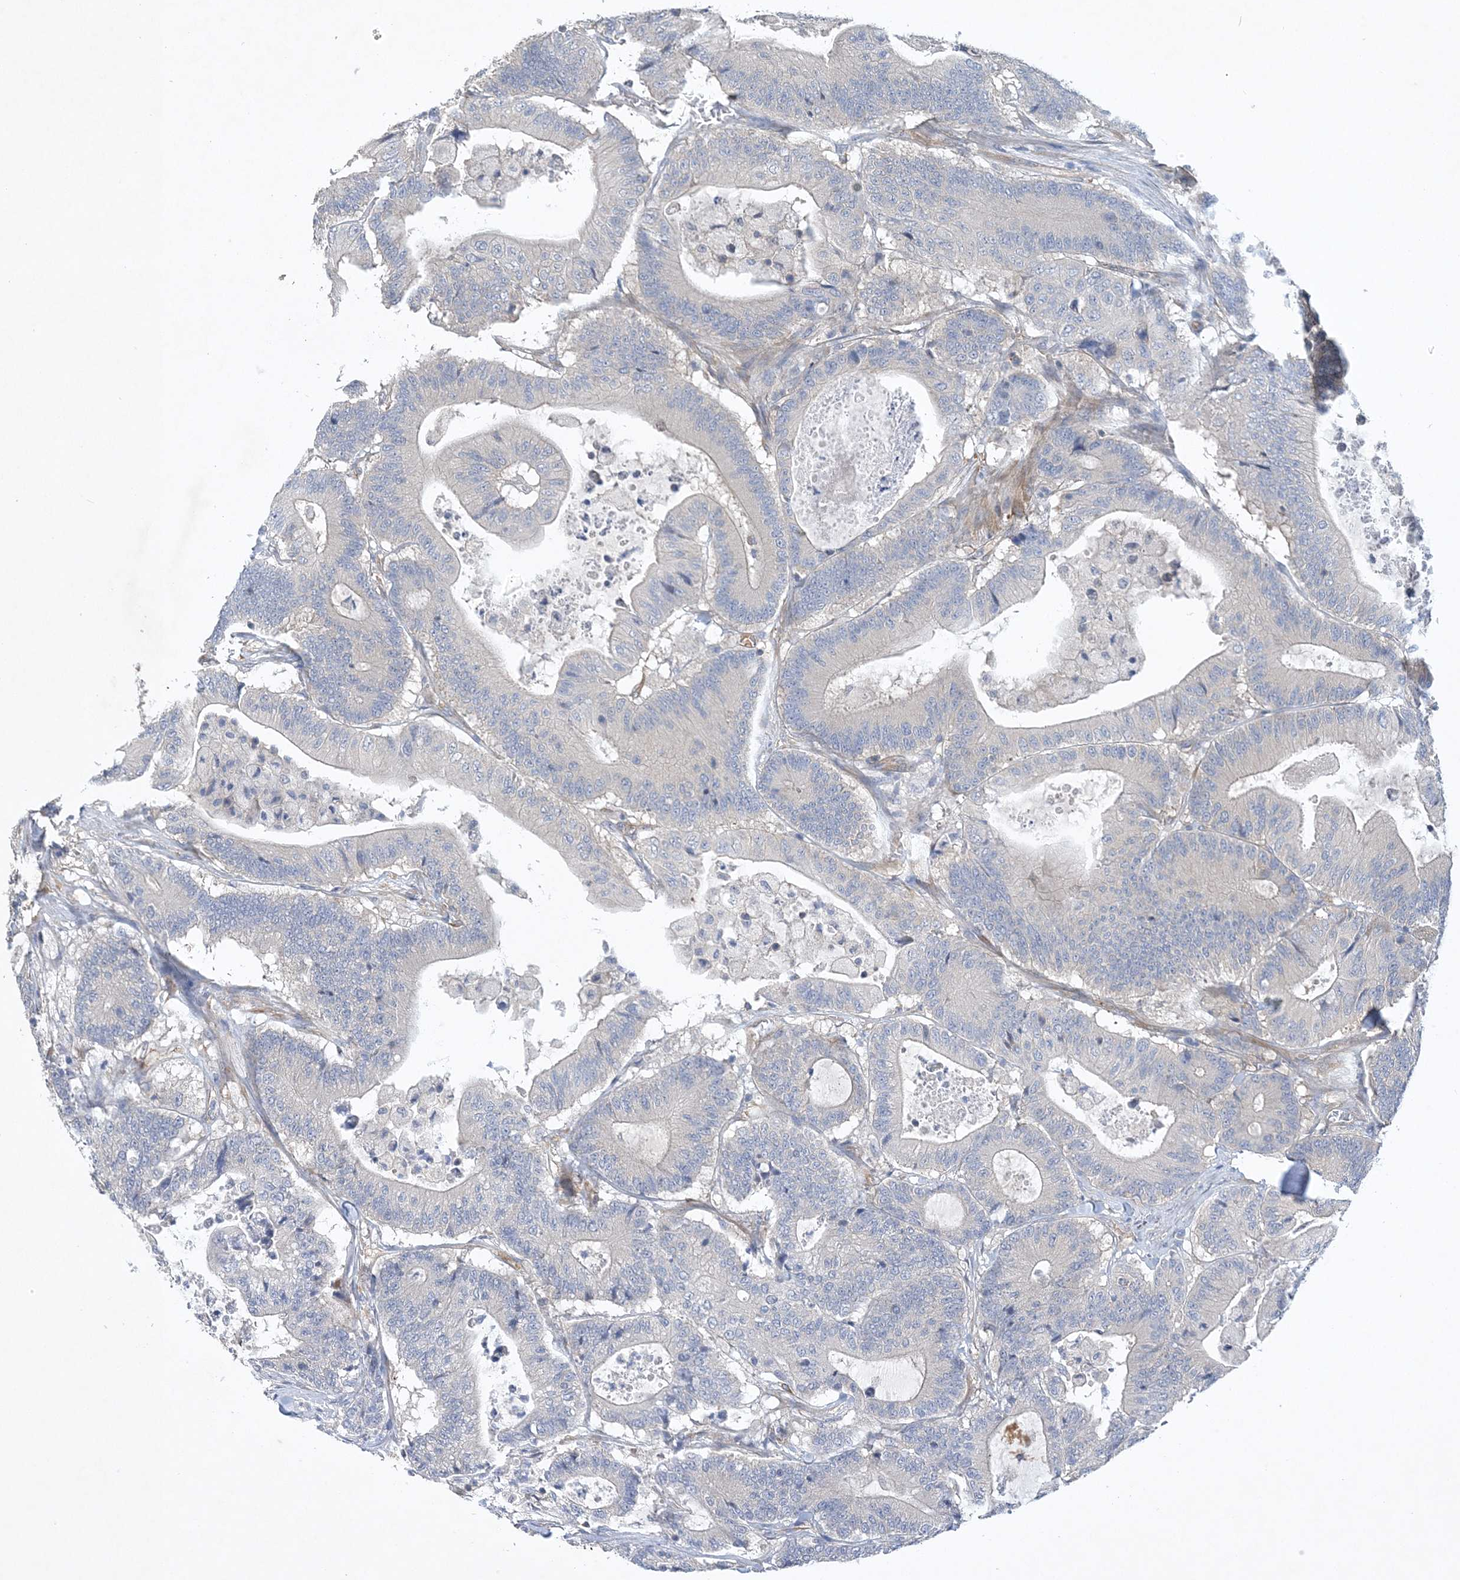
{"staining": {"intensity": "negative", "quantity": "none", "location": "none"}, "tissue": "colorectal cancer", "cell_type": "Tumor cells", "image_type": "cancer", "snomed": [{"axis": "morphology", "description": "Adenocarcinoma, NOS"}, {"axis": "topography", "description": "Colon"}], "caption": "The immunohistochemistry image has no significant expression in tumor cells of adenocarcinoma (colorectal) tissue. (DAB immunohistochemistry (IHC) with hematoxylin counter stain).", "gene": "MAP4K5", "patient": {"sex": "female", "age": 84}}